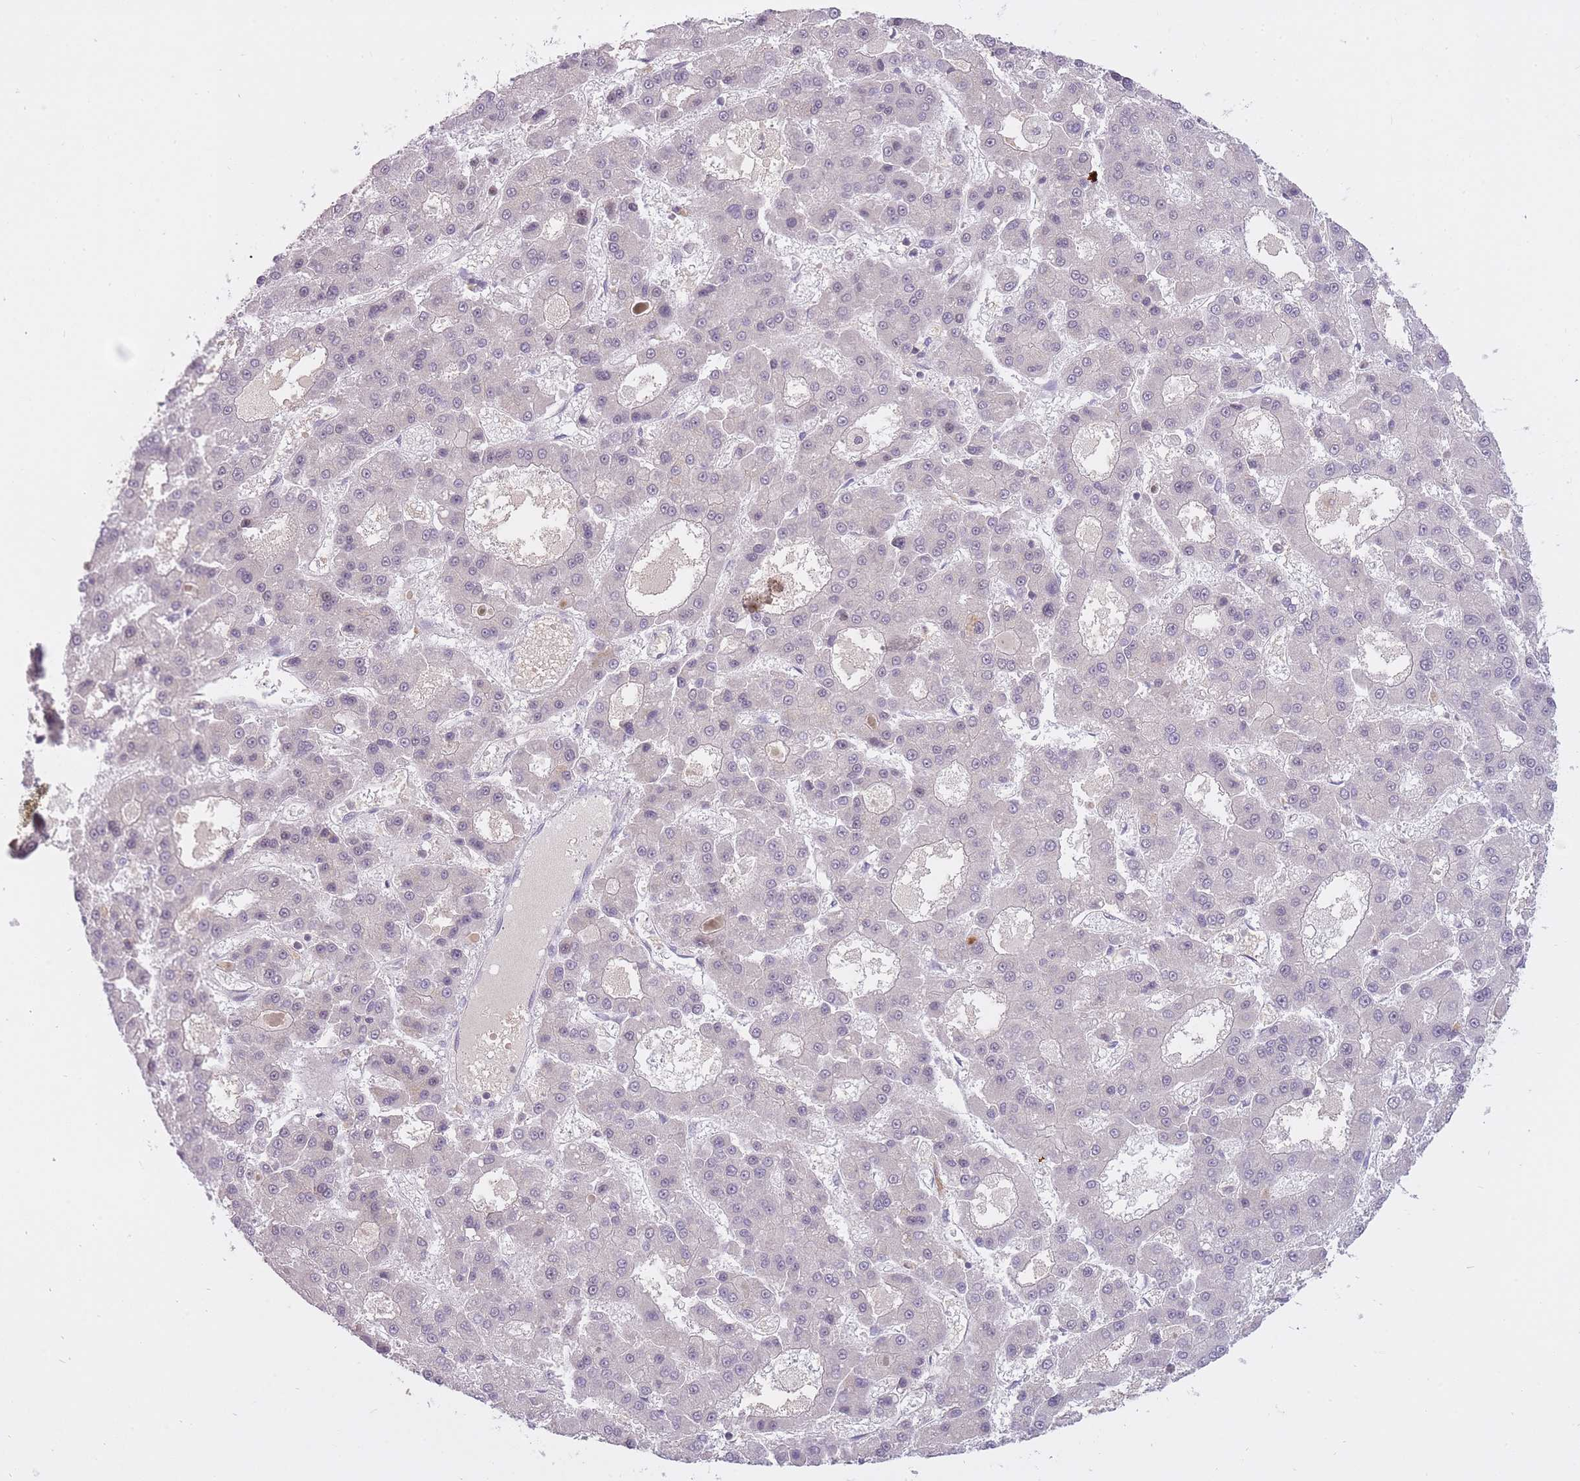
{"staining": {"intensity": "negative", "quantity": "none", "location": "none"}, "tissue": "liver cancer", "cell_type": "Tumor cells", "image_type": "cancer", "snomed": [{"axis": "morphology", "description": "Carcinoma, Hepatocellular, NOS"}, {"axis": "topography", "description": "Liver"}], "caption": "High magnification brightfield microscopy of liver hepatocellular carcinoma stained with DAB (3,3'-diaminobenzidine) (brown) and counterstained with hematoxylin (blue): tumor cells show no significant expression.", "gene": "CXorf38", "patient": {"sex": "male", "age": 70}}